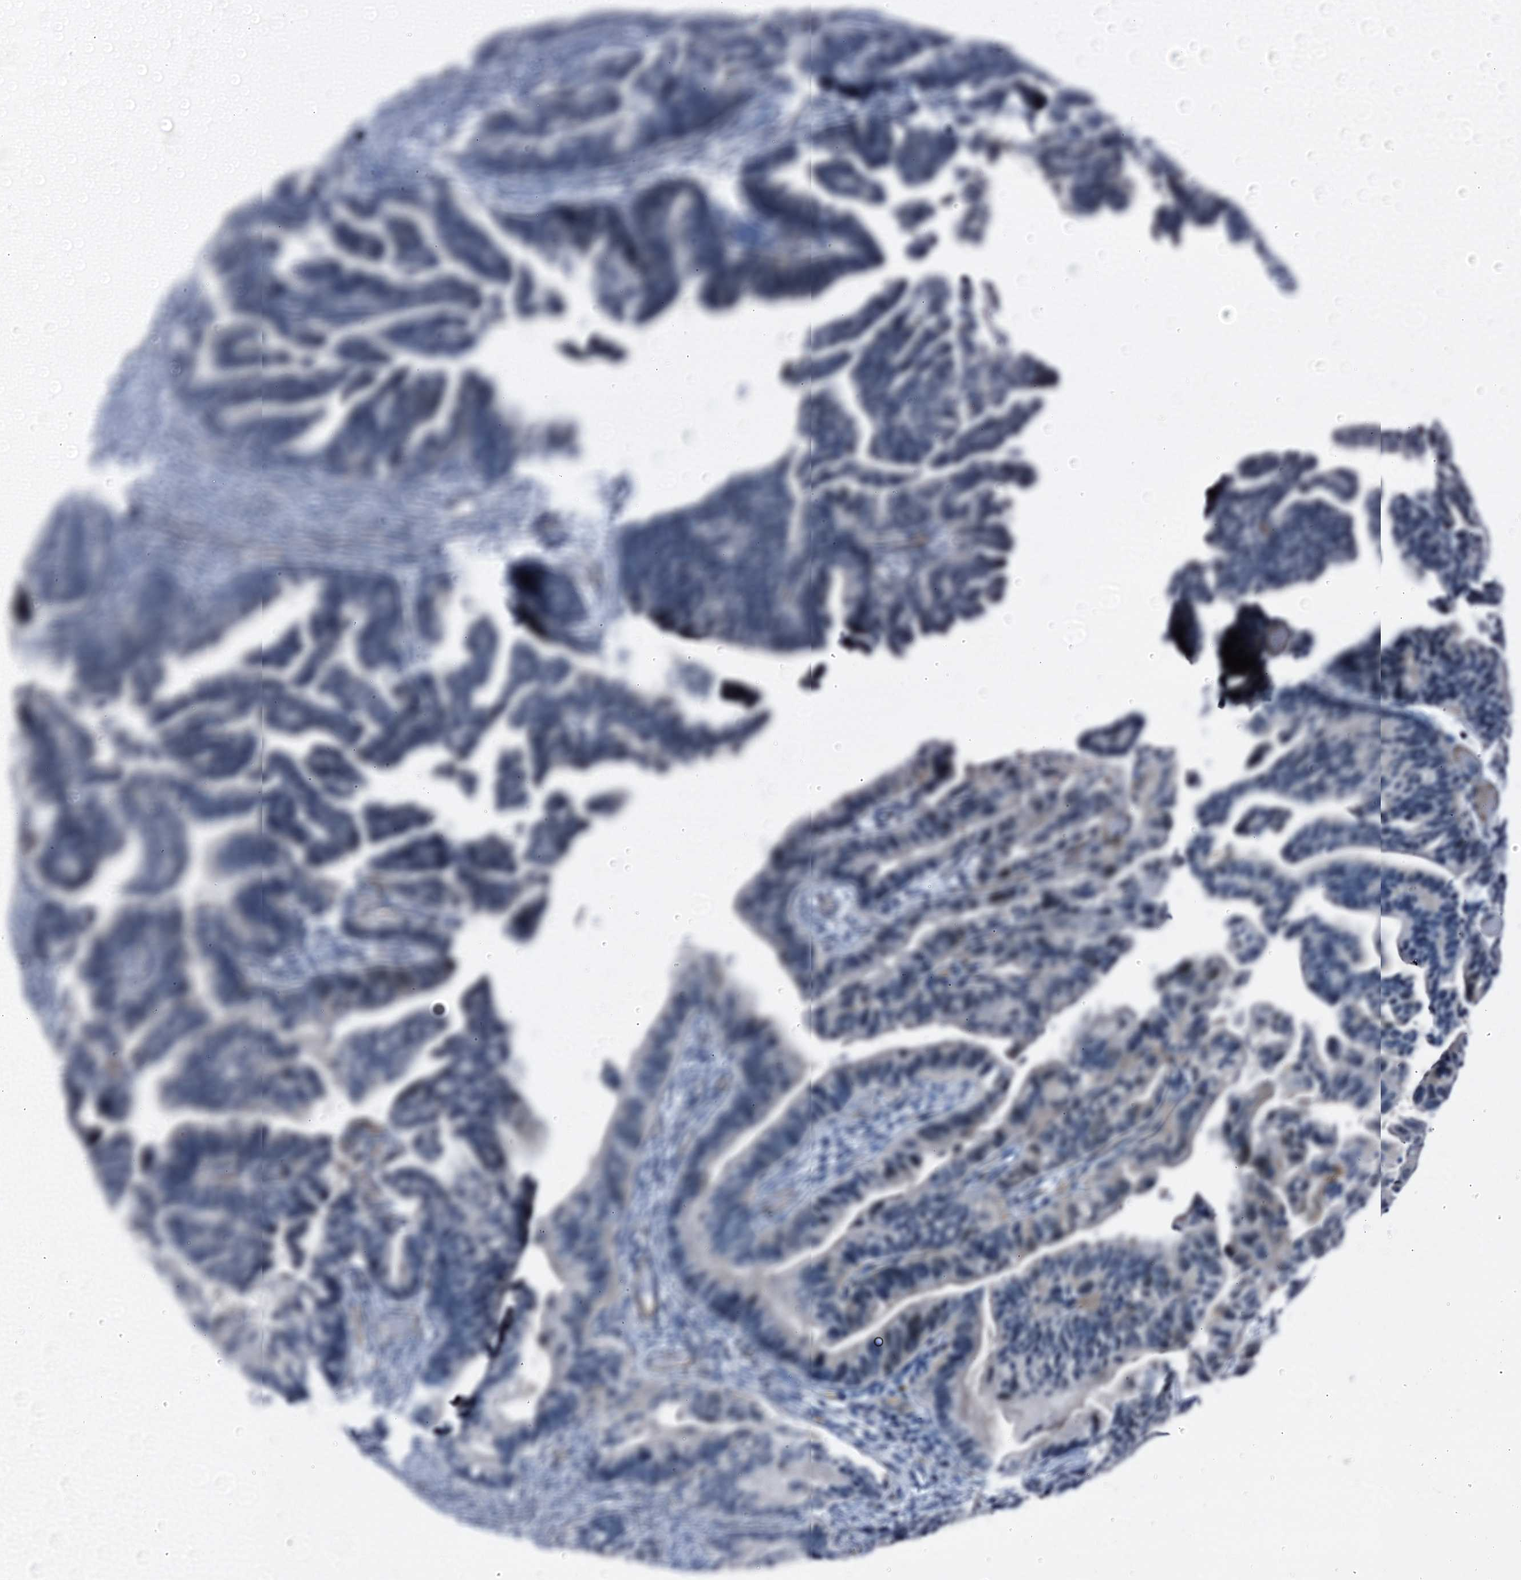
{"staining": {"intensity": "negative", "quantity": "none", "location": "none"}, "tissue": "ovarian cancer", "cell_type": "Tumor cells", "image_type": "cancer", "snomed": [{"axis": "morphology", "description": "Cystadenocarcinoma, serous, NOS"}, {"axis": "topography", "description": "Ovary"}], "caption": "Micrograph shows no significant protein staining in tumor cells of ovarian cancer.", "gene": "EMG1", "patient": {"sex": "female", "age": 56}}